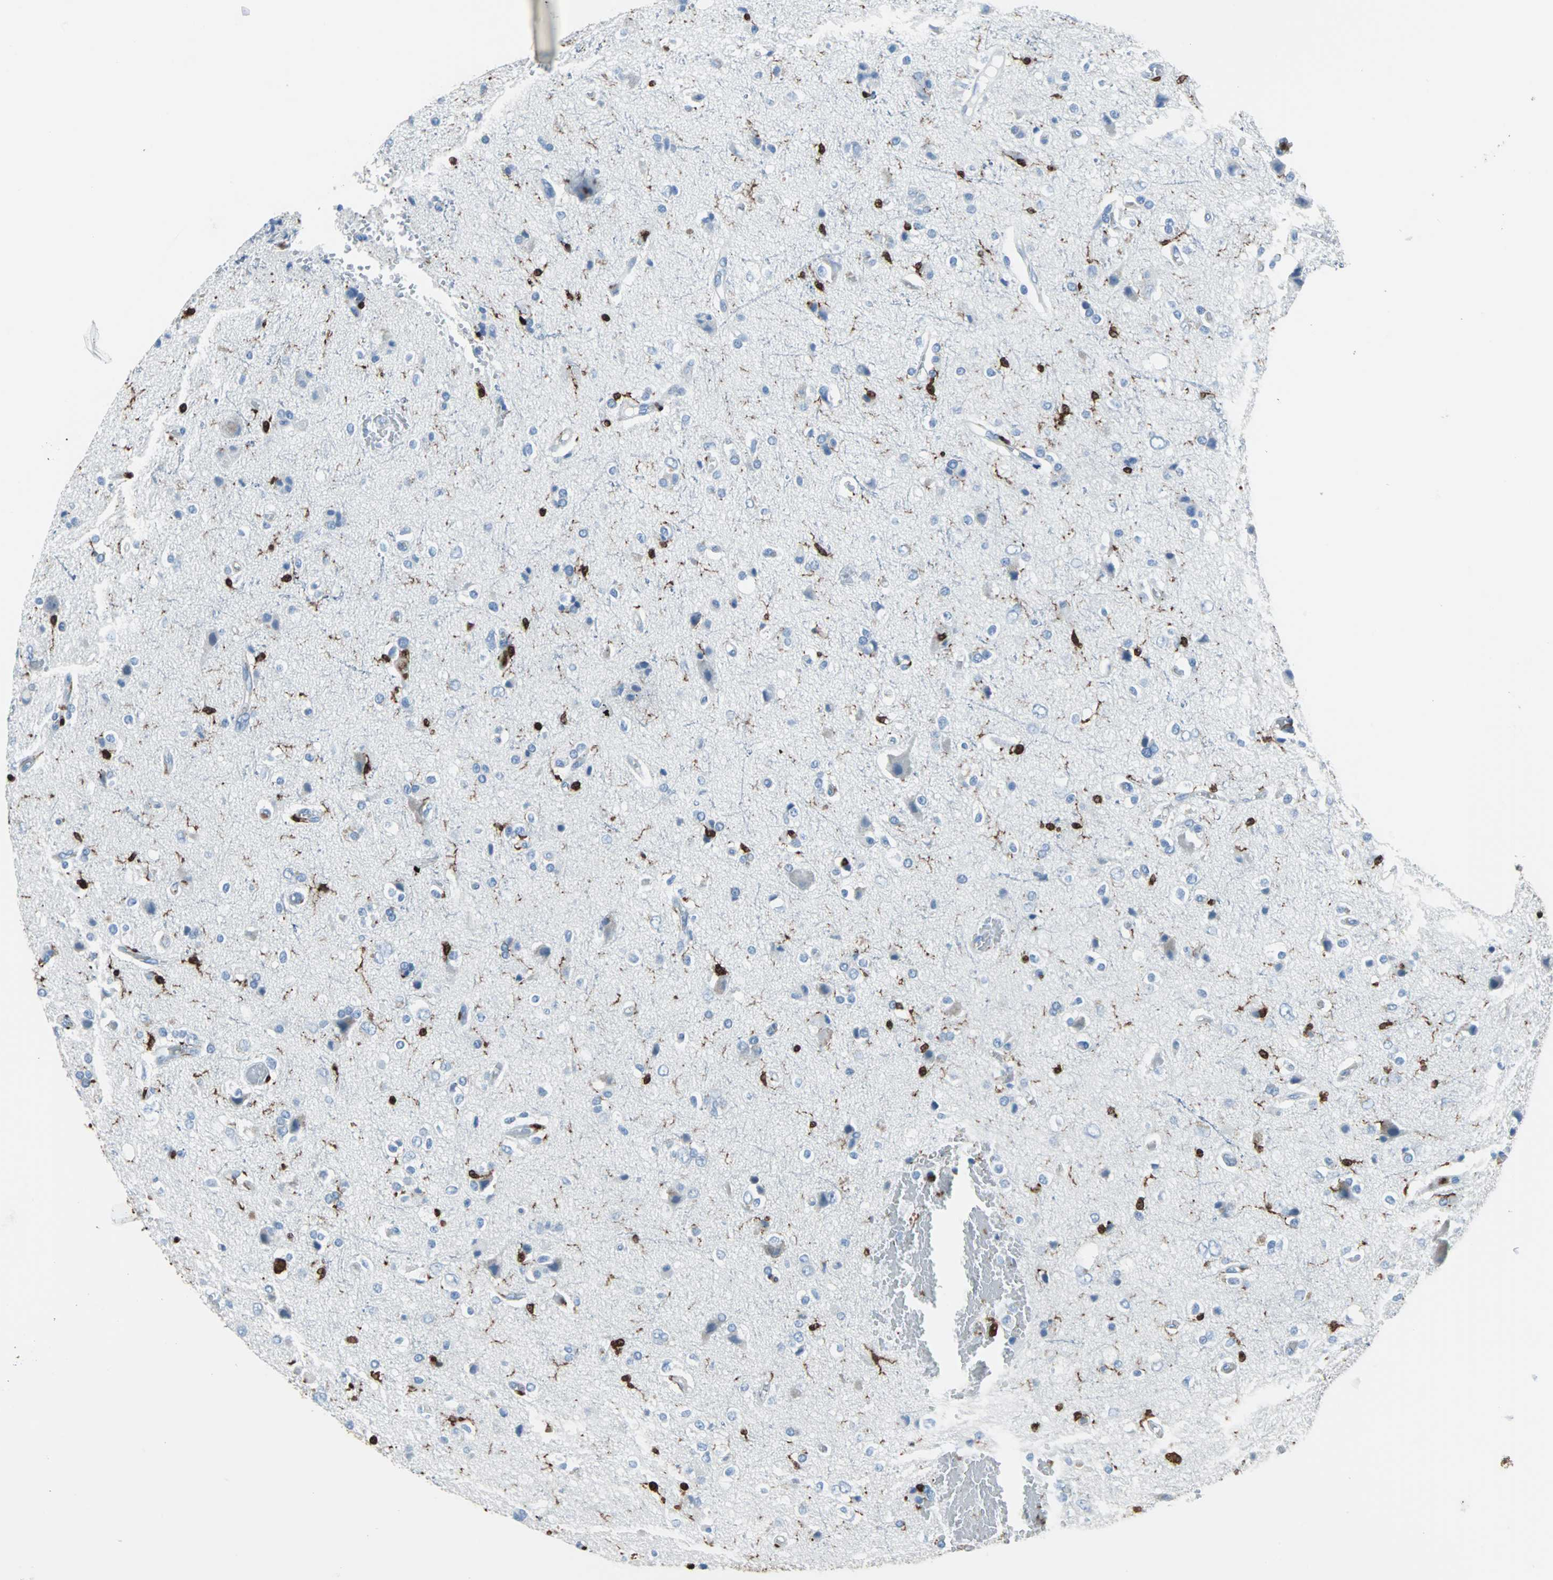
{"staining": {"intensity": "negative", "quantity": "none", "location": "none"}, "tissue": "glioma", "cell_type": "Tumor cells", "image_type": "cancer", "snomed": [{"axis": "morphology", "description": "Glioma, malignant, High grade"}, {"axis": "topography", "description": "Brain"}], "caption": "Malignant glioma (high-grade) stained for a protein using immunohistochemistry reveals no positivity tumor cells.", "gene": "SYK", "patient": {"sex": "male", "age": 47}}